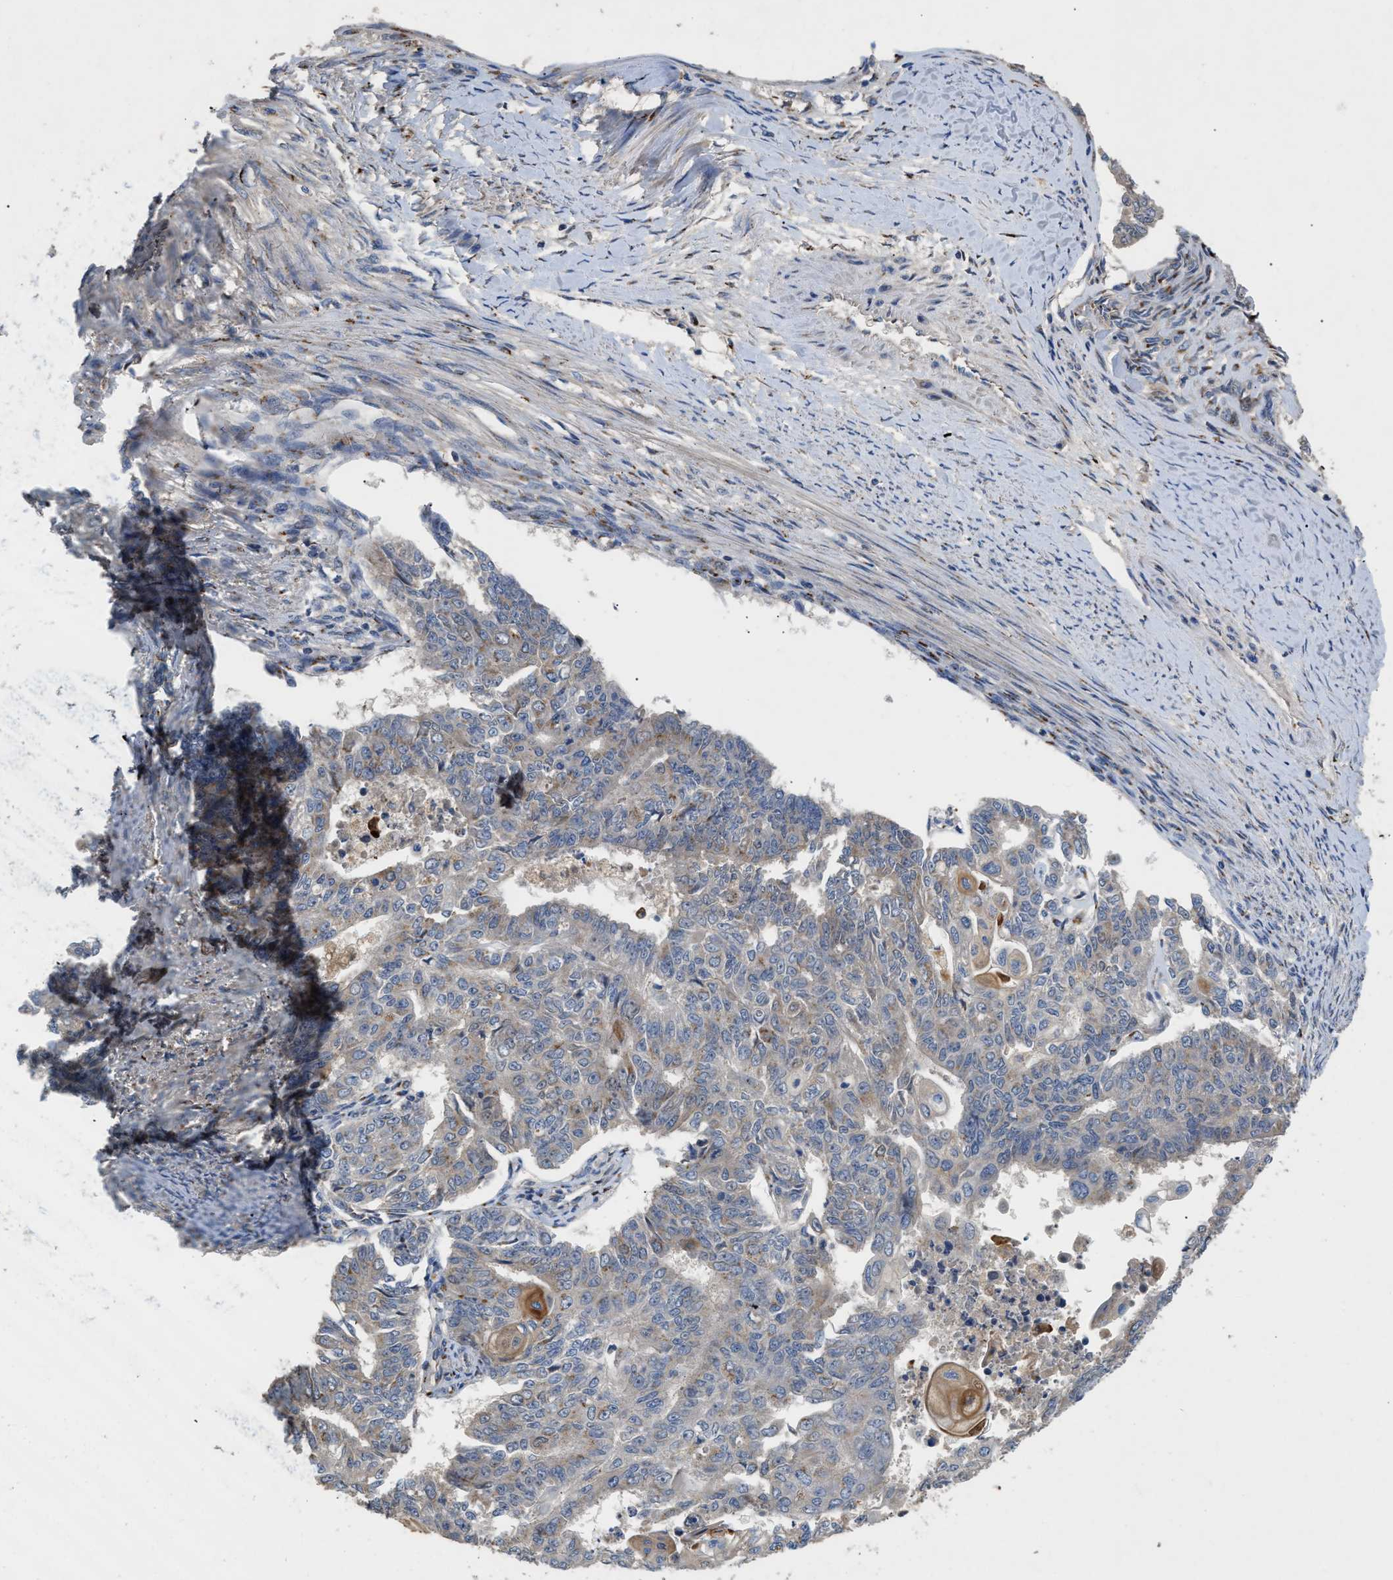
{"staining": {"intensity": "negative", "quantity": "none", "location": "none"}, "tissue": "endometrial cancer", "cell_type": "Tumor cells", "image_type": "cancer", "snomed": [{"axis": "morphology", "description": "Adenocarcinoma, NOS"}, {"axis": "topography", "description": "Endometrium"}], "caption": "A histopathology image of human adenocarcinoma (endometrial) is negative for staining in tumor cells.", "gene": "SIK2", "patient": {"sex": "female", "age": 32}}